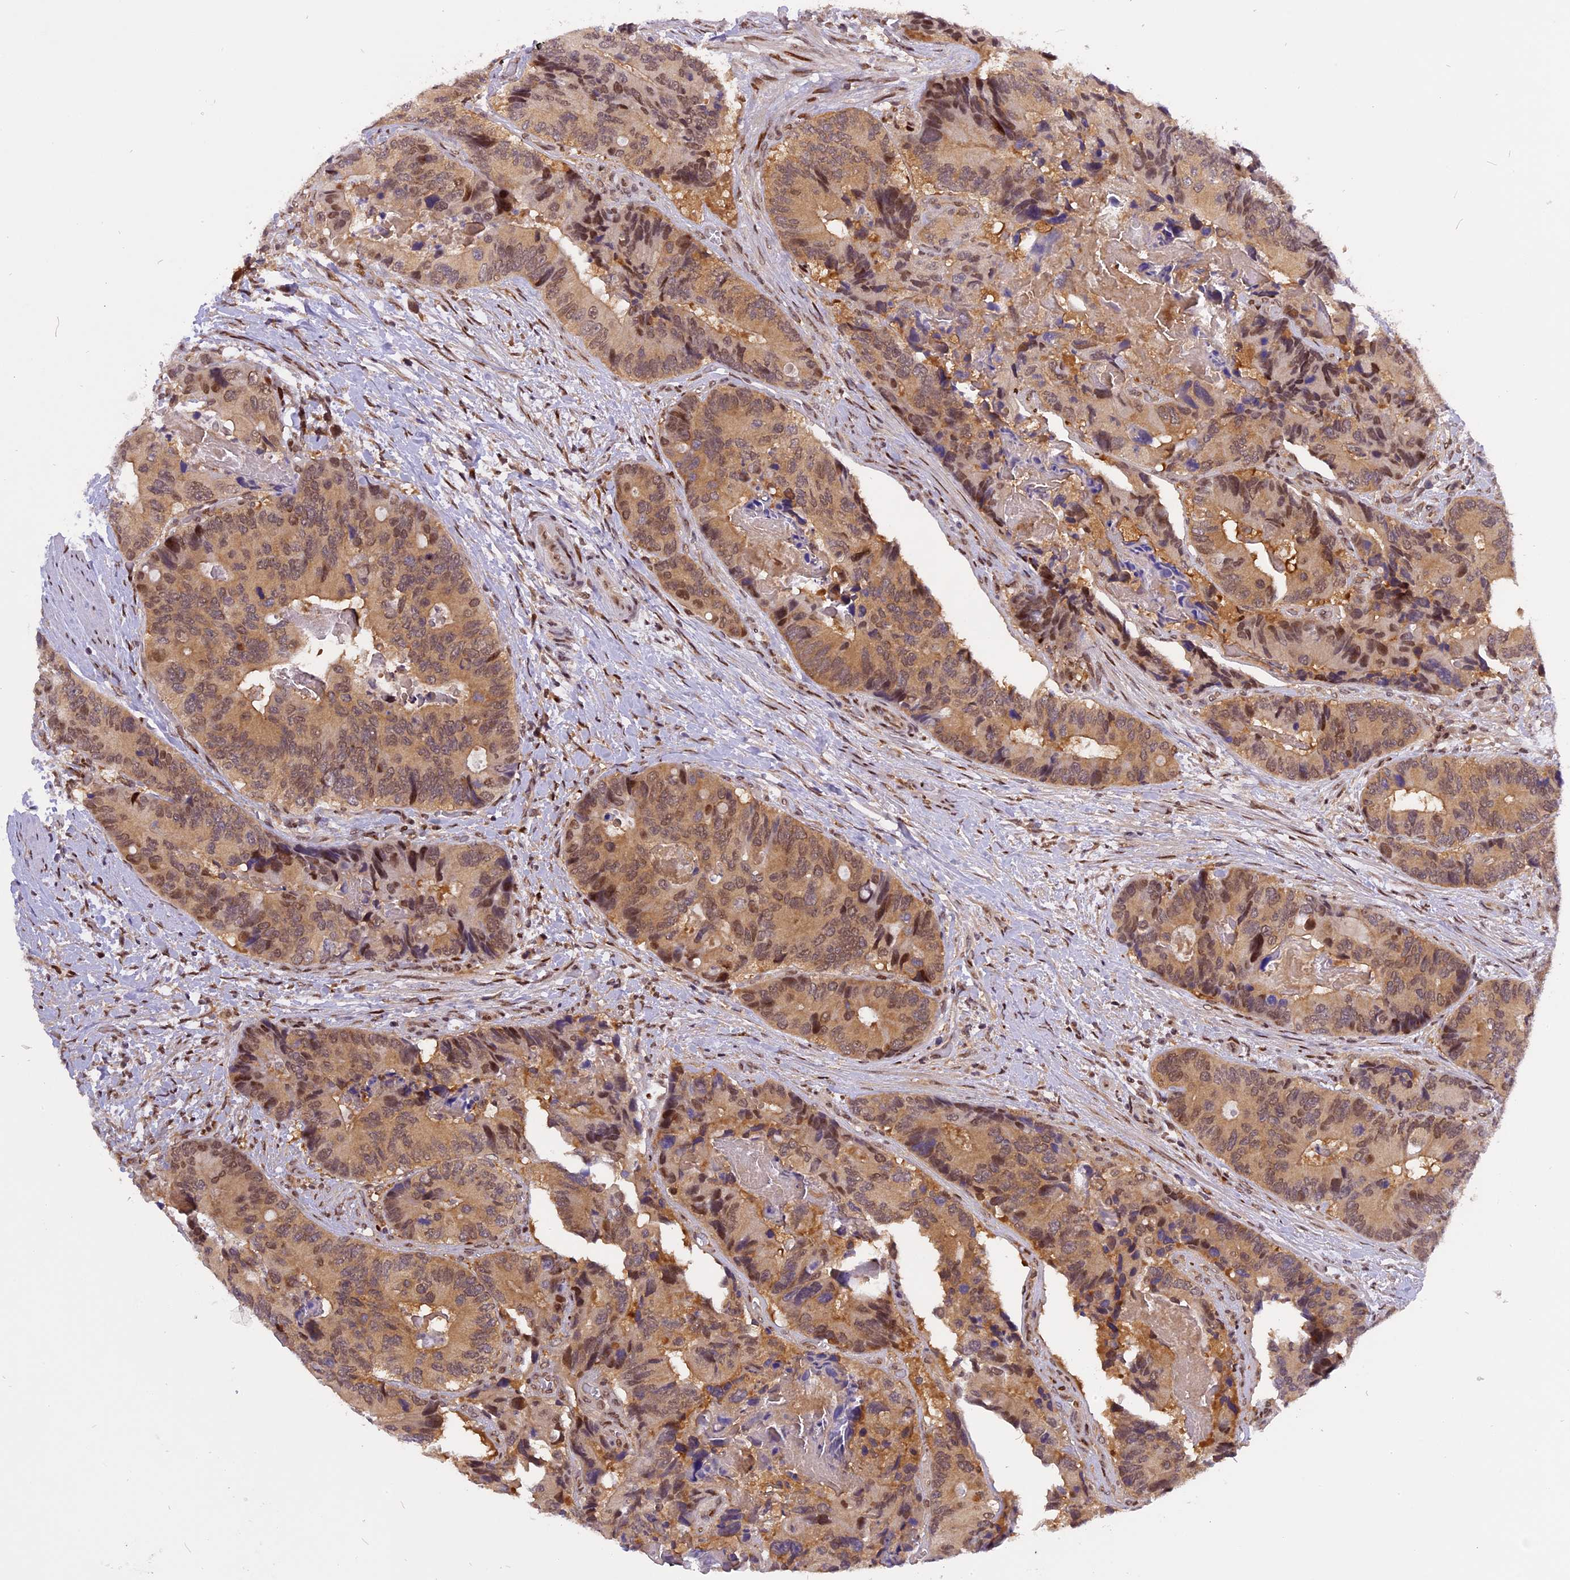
{"staining": {"intensity": "moderate", "quantity": ">75%", "location": "cytoplasmic/membranous,nuclear"}, "tissue": "colorectal cancer", "cell_type": "Tumor cells", "image_type": "cancer", "snomed": [{"axis": "morphology", "description": "Adenocarcinoma, NOS"}, {"axis": "topography", "description": "Colon"}], "caption": "High-power microscopy captured an immunohistochemistry image of colorectal adenocarcinoma, revealing moderate cytoplasmic/membranous and nuclear staining in about >75% of tumor cells.", "gene": "RABGGTA", "patient": {"sex": "male", "age": 84}}